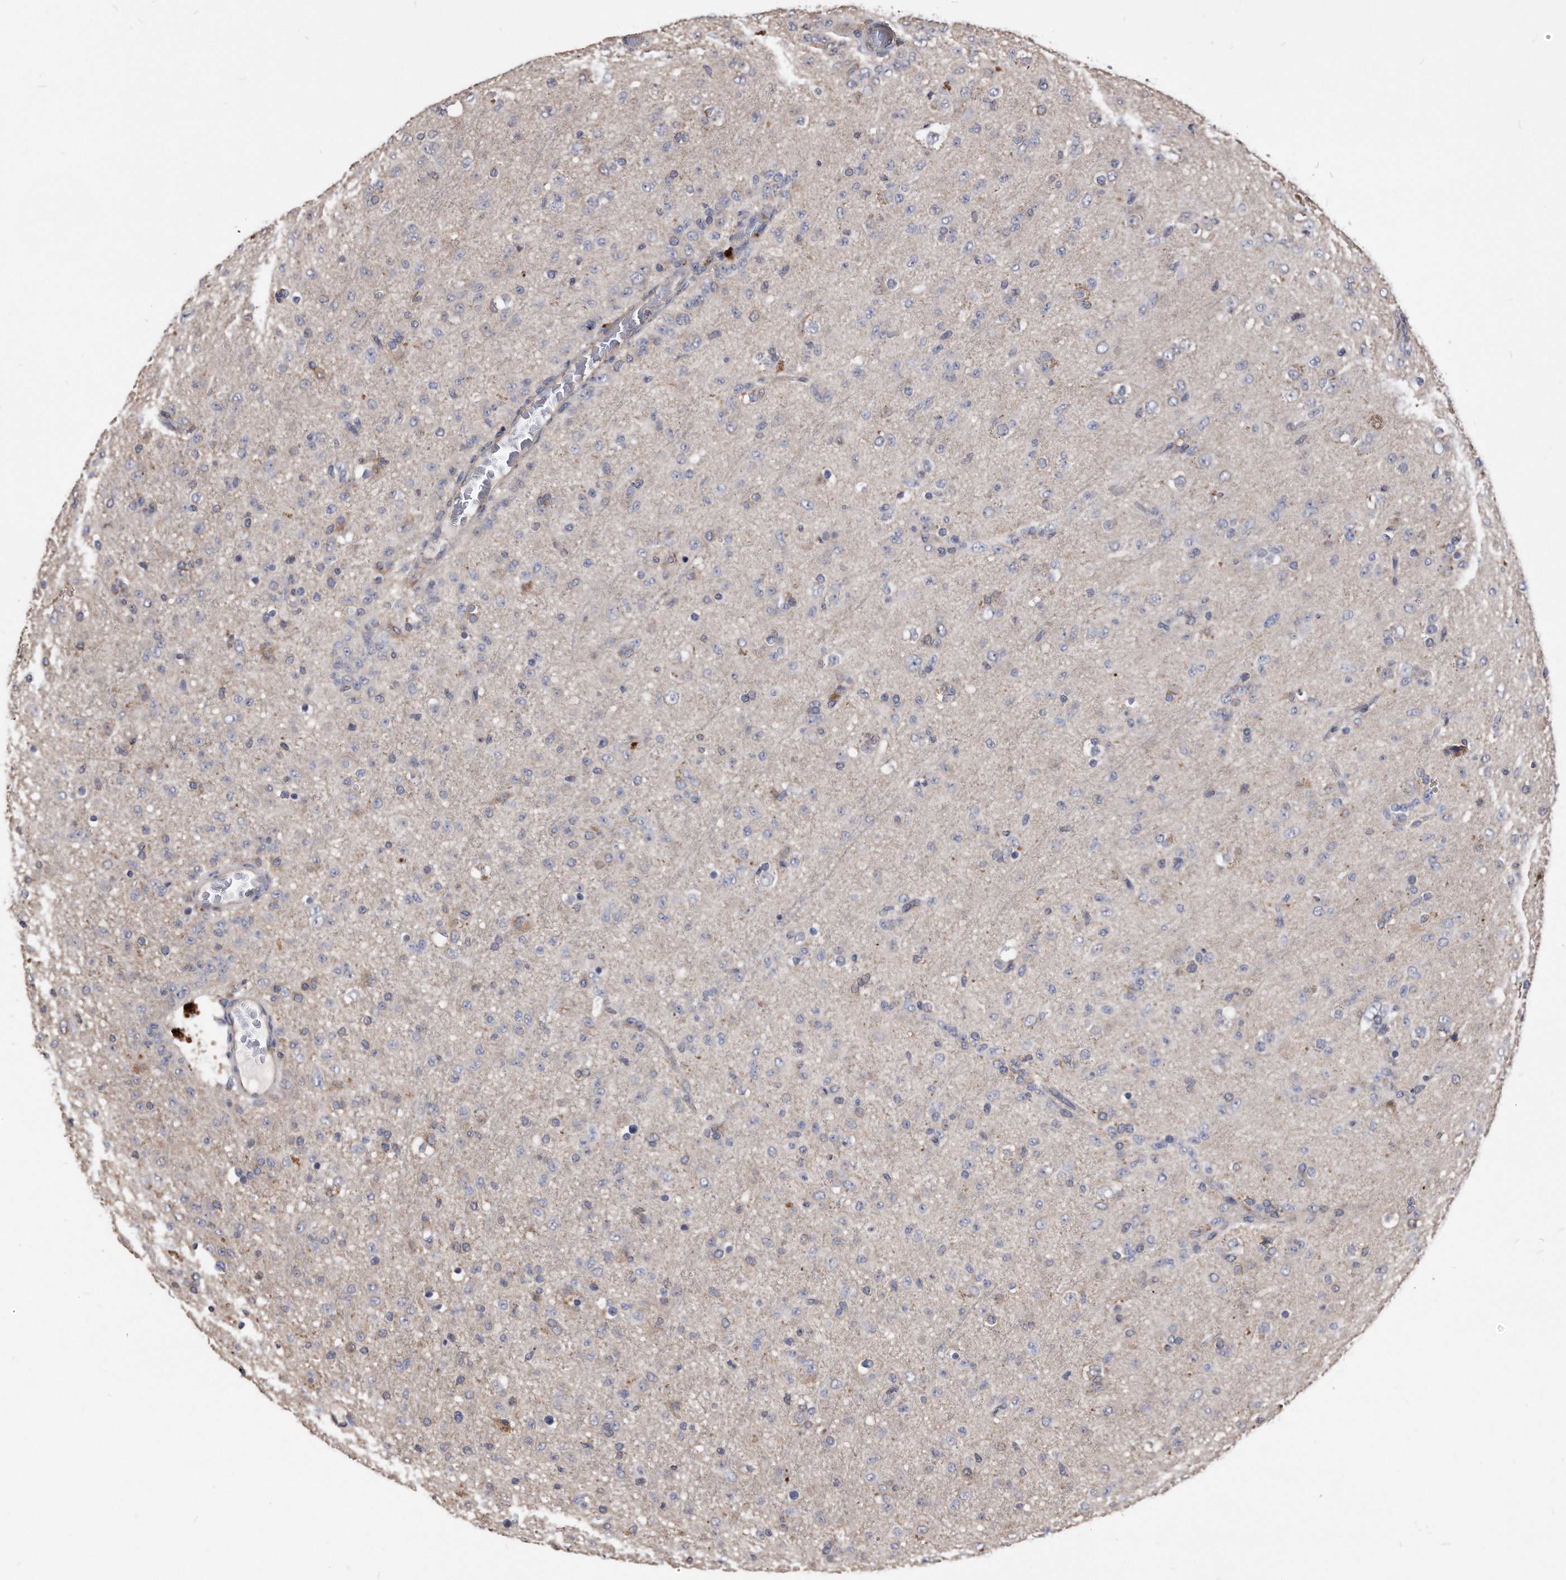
{"staining": {"intensity": "negative", "quantity": "none", "location": "none"}, "tissue": "glioma", "cell_type": "Tumor cells", "image_type": "cancer", "snomed": [{"axis": "morphology", "description": "Glioma, malignant, Low grade"}, {"axis": "topography", "description": "Brain"}], "caption": "Photomicrograph shows no protein expression in tumor cells of glioma tissue. (DAB IHC, high magnification).", "gene": "IL20RA", "patient": {"sex": "male", "age": 65}}